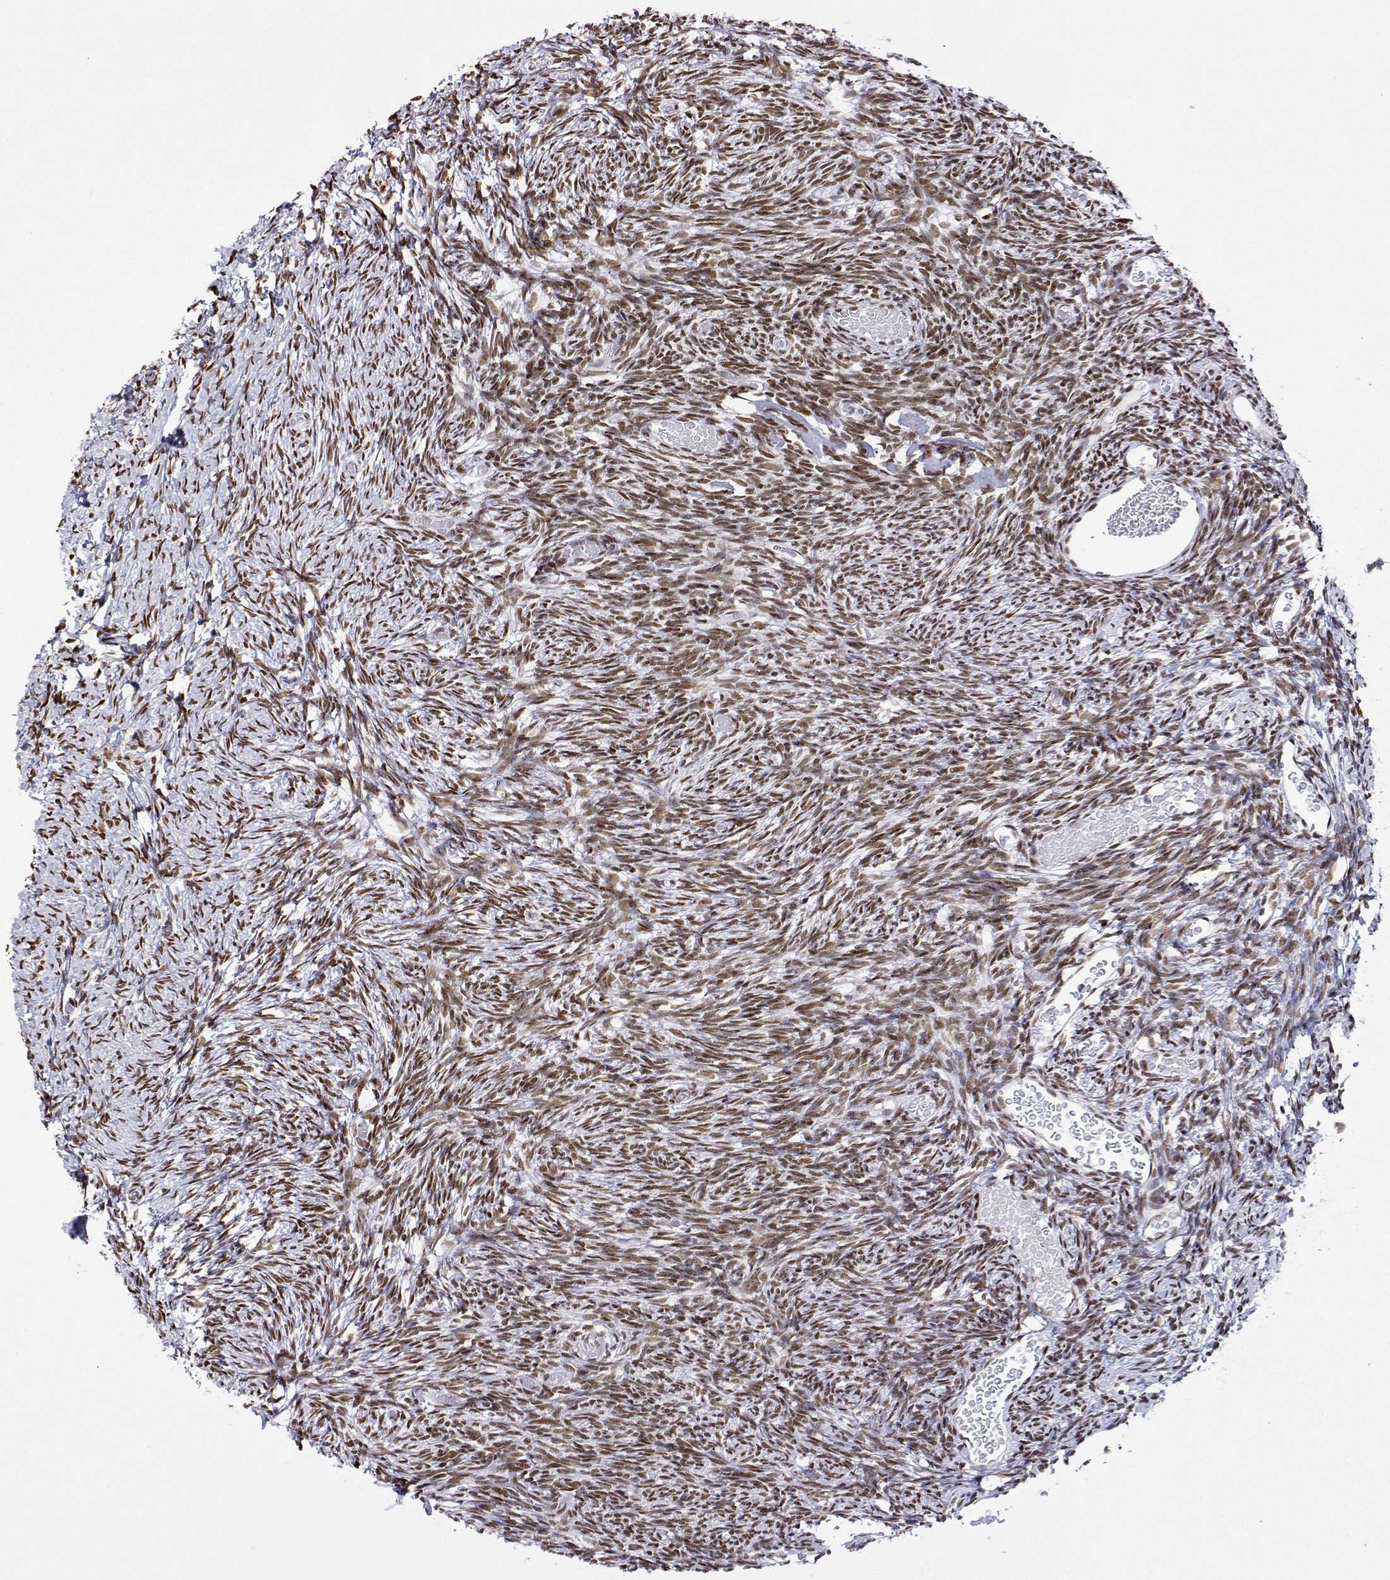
{"staining": {"intensity": "moderate", "quantity": ">75%", "location": "nuclear"}, "tissue": "ovary", "cell_type": "Ovarian stroma cells", "image_type": "normal", "snomed": [{"axis": "morphology", "description": "Normal tissue, NOS"}, {"axis": "topography", "description": "Ovary"}], "caption": "Approximately >75% of ovarian stroma cells in normal human ovary exhibit moderate nuclear protein staining as visualized by brown immunohistochemical staining.", "gene": "XPC", "patient": {"sex": "female", "age": 39}}